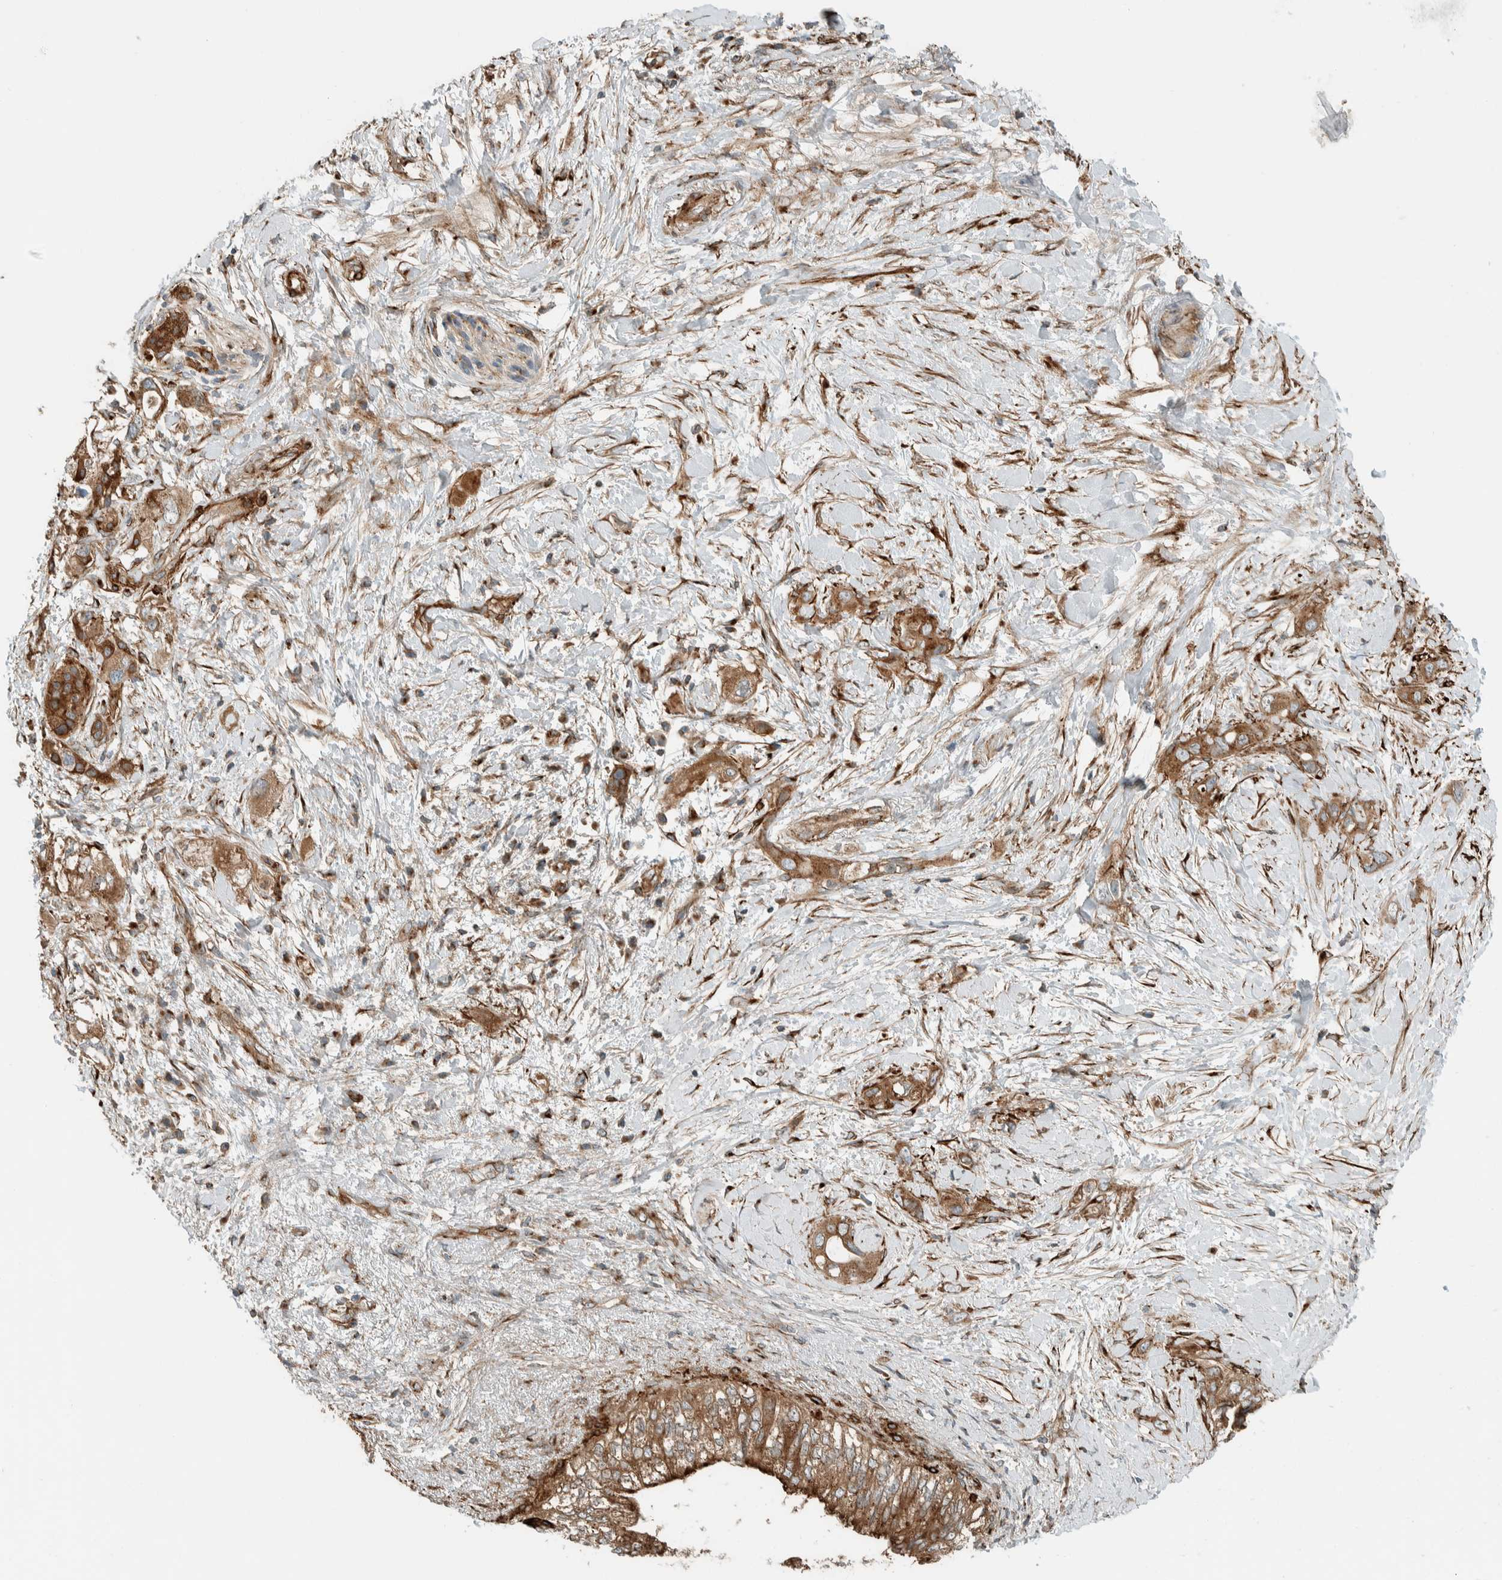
{"staining": {"intensity": "moderate", "quantity": ">75%", "location": "cytoplasmic/membranous"}, "tissue": "pancreatic cancer", "cell_type": "Tumor cells", "image_type": "cancer", "snomed": [{"axis": "morphology", "description": "Adenocarcinoma, NOS"}, {"axis": "topography", "description": "Pancreas"}], "caption": "IHC image of pancreatic cancer stained for a protein (brown), which reveals medium levels of moderate cytoplasmic/membranous positivity in approximately >75% of tumor cells.", "gene": "EXOC7", "patient": {"sex": "female", "age": 56}}